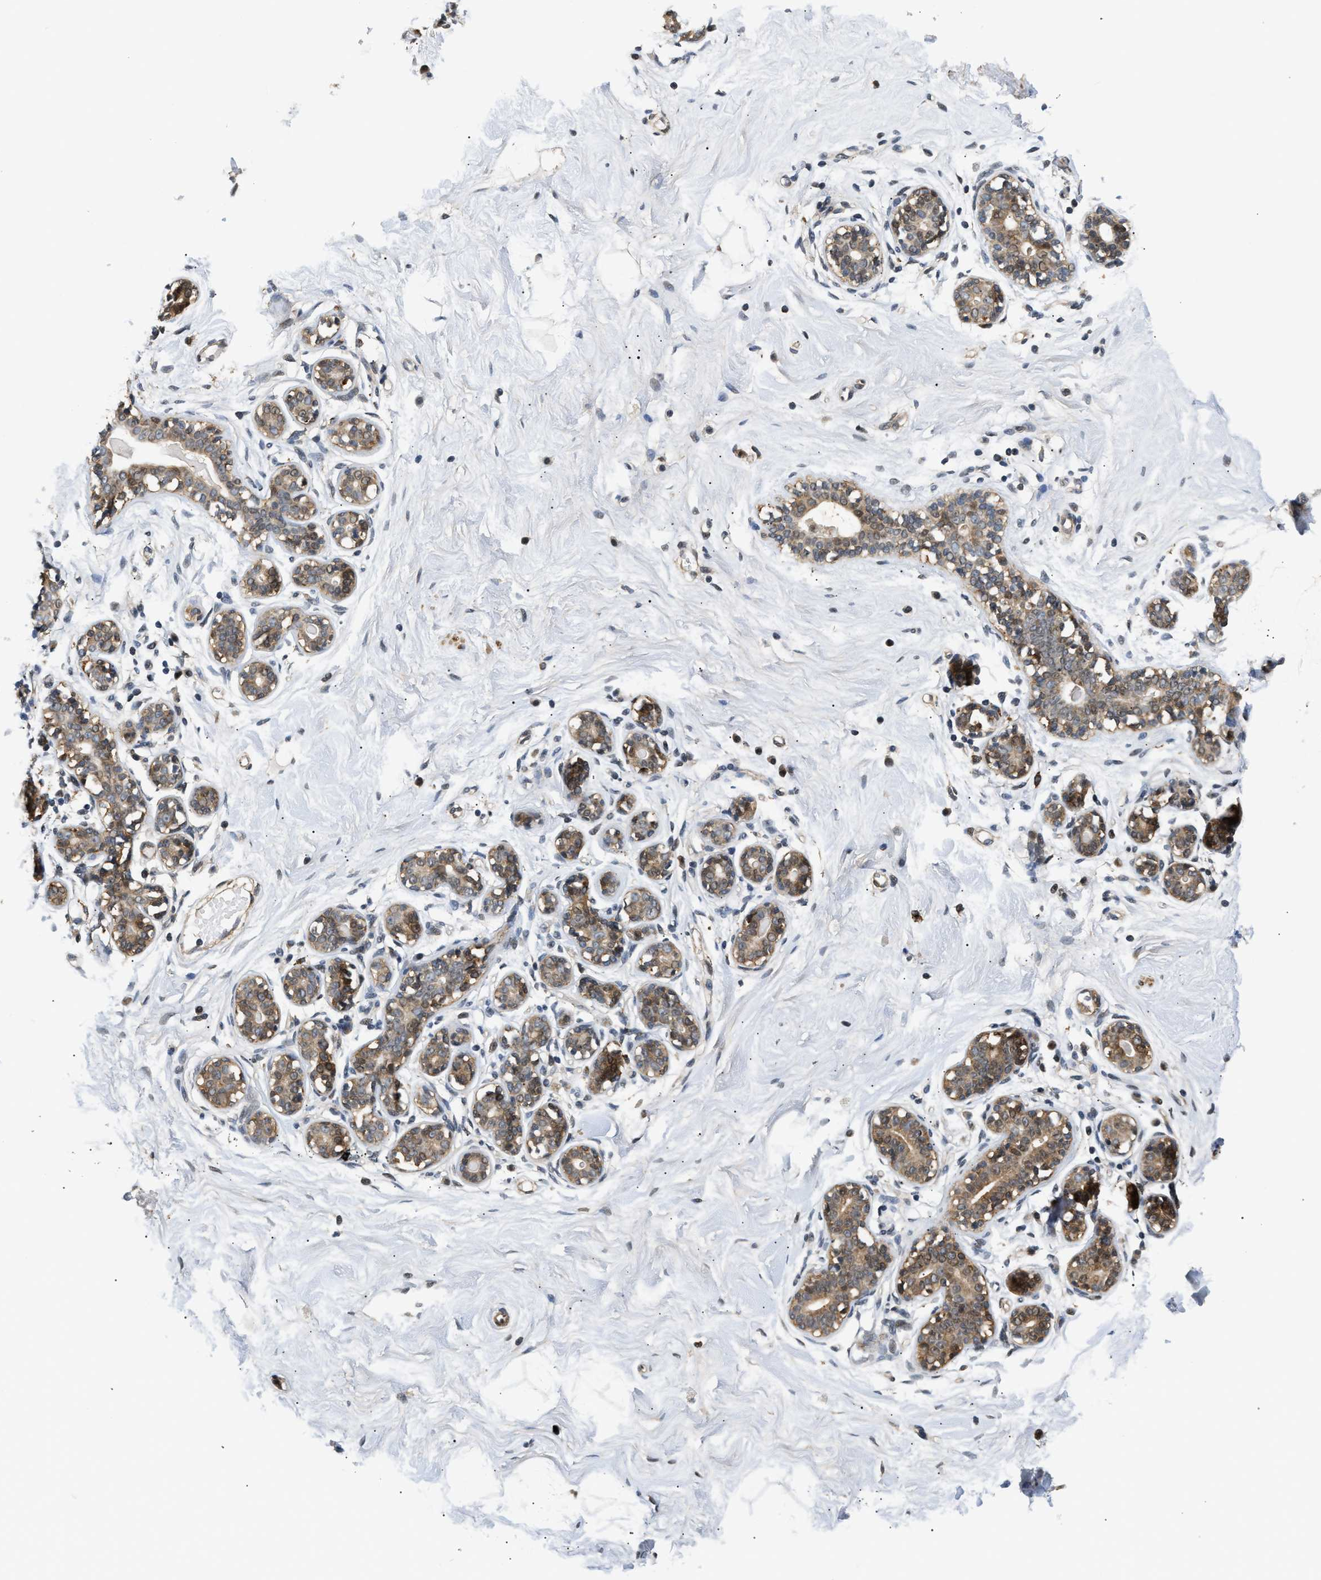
{"staining": {"intensity": "moderate", "quantity": ">75%", "location": "cytoplasmic/membranous"}, "tissue": "breast", "cell_type": "Adipocytes", "image_type": "normal", "snomed": [{"axis": "morphology", "description": "Normal tissue, NOS"}, {"axis": "topography", "description": "Breast"}], "caption": "A high-resolution micrograph shows immunohistochemistry (IHC) staining of normal breast, which displays moderate cytoplasmic/membranous staining in about >75% of adipocytes.", "gene": "LARP6", "patient": {"sex": "female", "age": 23}}